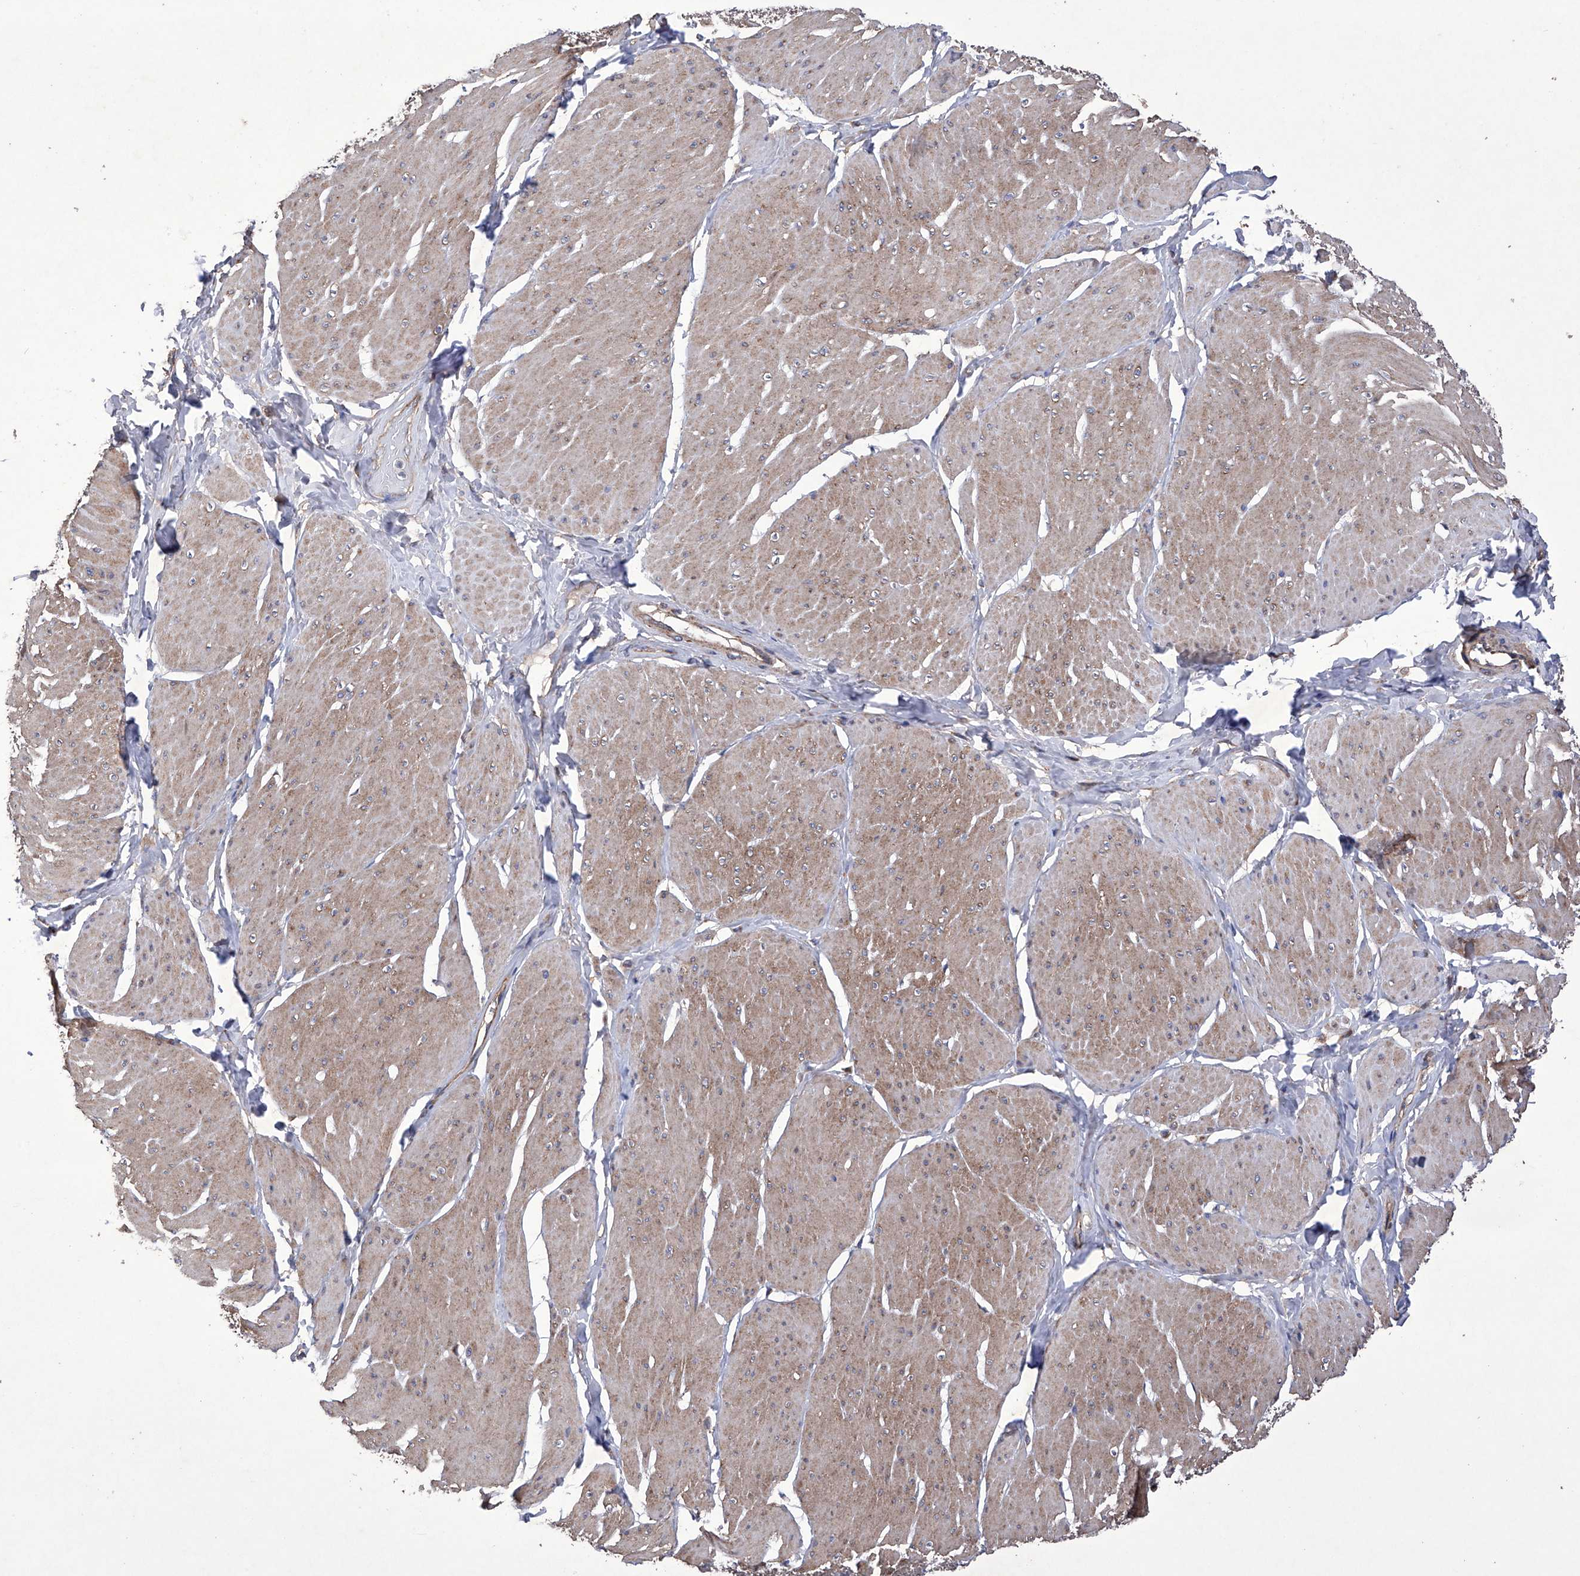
{"staining": {"intensity": "moderate", "quantity": ">75%", "location": "cytoplasmic/membranous"}, "tissue": "smooth muscle", "cell_type": "Smooth muscle cells", "image_type": "normal", "snomed": [{"axis": "morphology", "description": "Urothelial carcinoma, High grade"}, {"axis": "topography", "description": "Urinary bladder"}], "caption": "Unremarkable smooth muscle exhibits moderate cytoplasmic/membranous expression in approximately >75% of smooth muscle cells (DAB (3,3'-diaminobenzidine) IHC, brown staining for protein, blue staining for nuclei)..", "gene": "EFCAB2", "patient": {"sex": "male", "age": 46}}